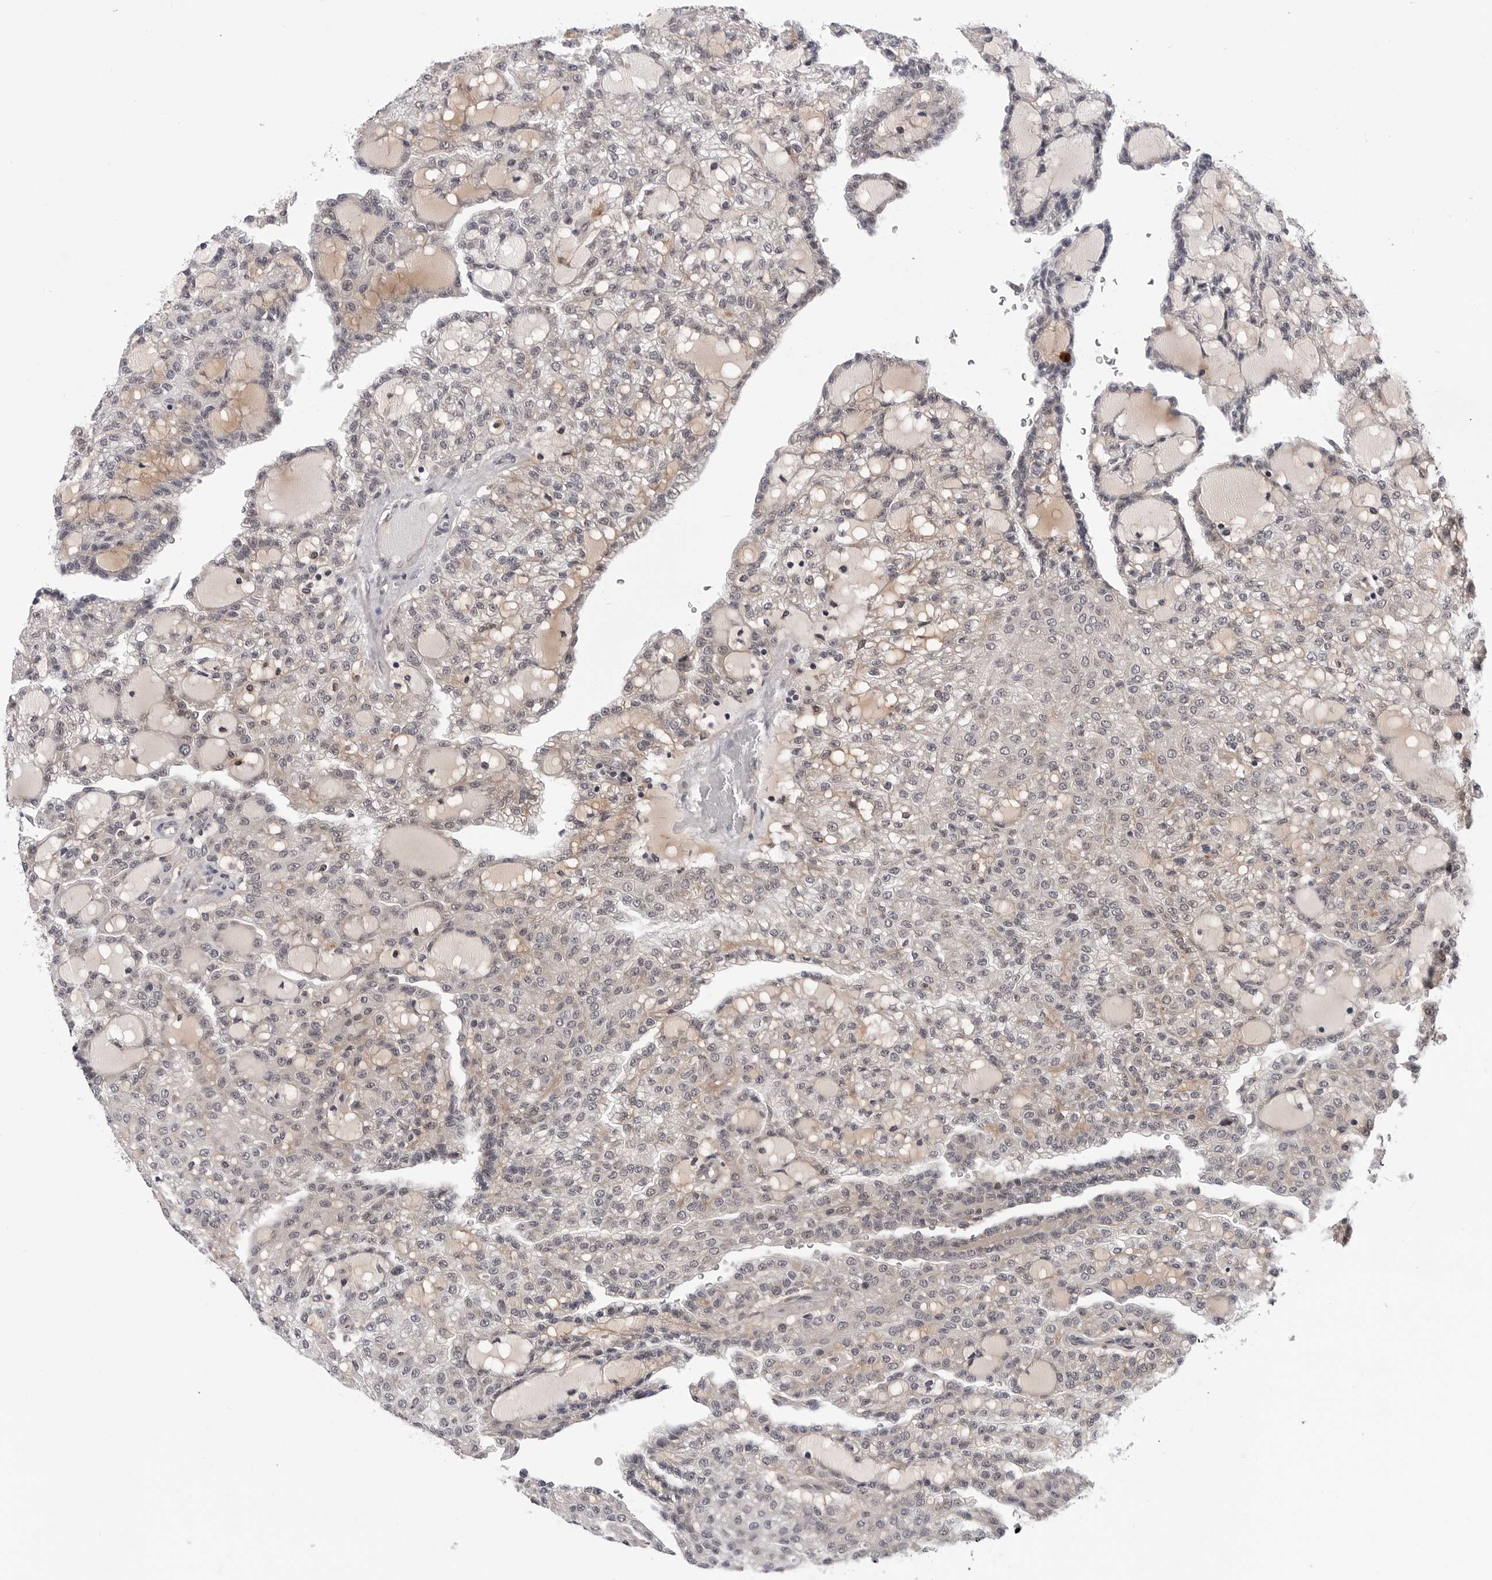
{"staining": {"intensity": "weak", "quantity": "<25%", "location": "cytoplasmic/membranous"}, "tissue": "renal cancer", "cell_type": "Tumor cells", "image_type": "cancer", "snomed": [{"axis": "morphology", "description": "Adenocarcinoma, NOS"}, {"axis": "topography", "description": "Kidney"}], "caption": "An IHC micrograph of adenocarcinoma (renal) is shown. There is no staining in tumor cells of adenocarcinoma (renal).", "gene": "KIAA1614", "patient": {"sex": "male", "age": 63}}